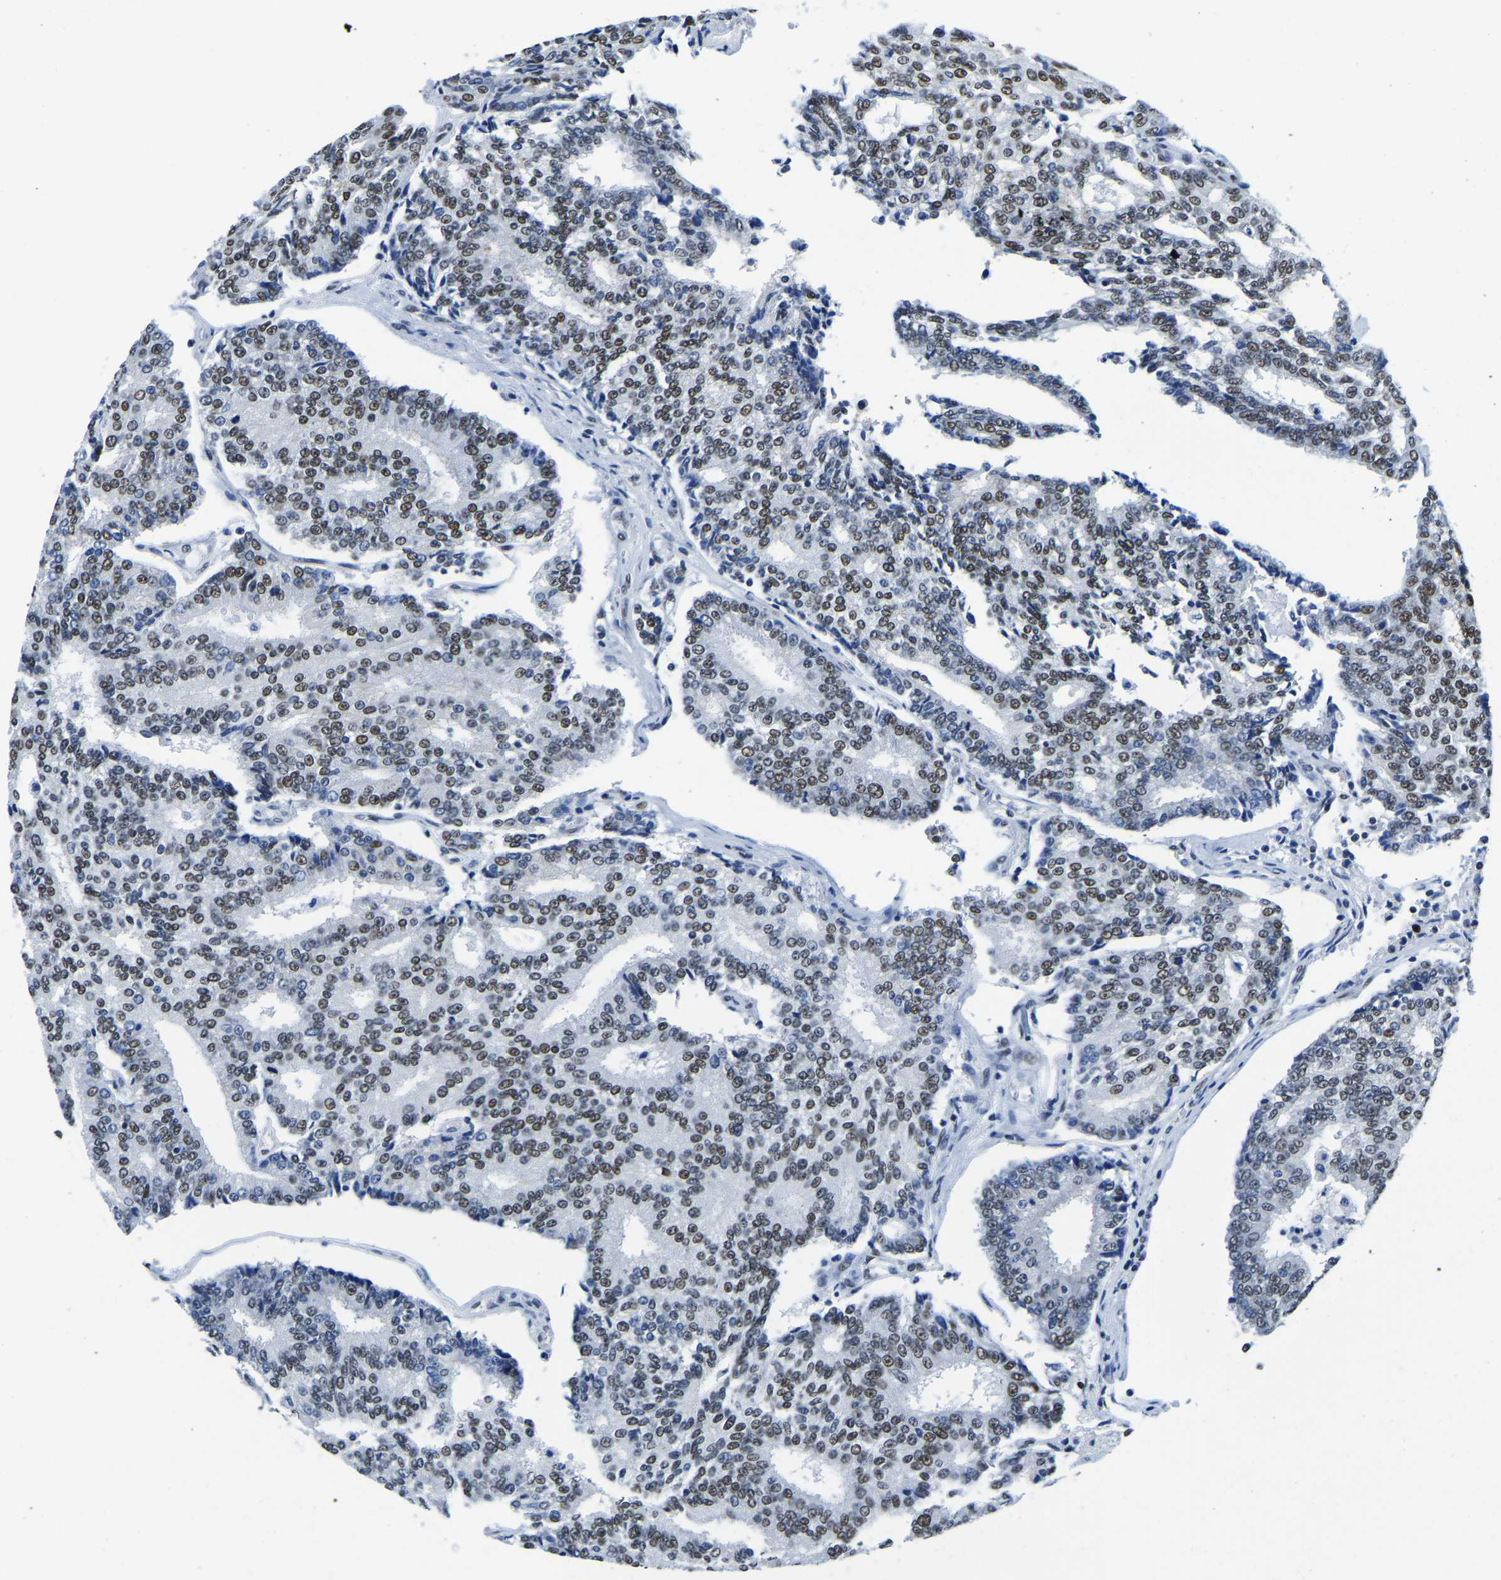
{"staining": {"intensity": "moderate", "quantity": ">75%", "location": "nuclear"}, "tissue": "prostate cancer", "cell_type": "Tumor cells", "image_type": "cancer", "snomed": [{"axis": "morphology", "description": "Adenocarcinoma, High grade"}, {"axis": "topography", "description": "Prostate"}], "caption": "Prostate cancer (high-grade adenocarcinoma) stained with immunohistochemistry (IHC) reveals moderate nuclear positivity in approximately >75% of tumor cells.", "gene": "UBA1", "patient": {"sex": "male", "age": 55}}